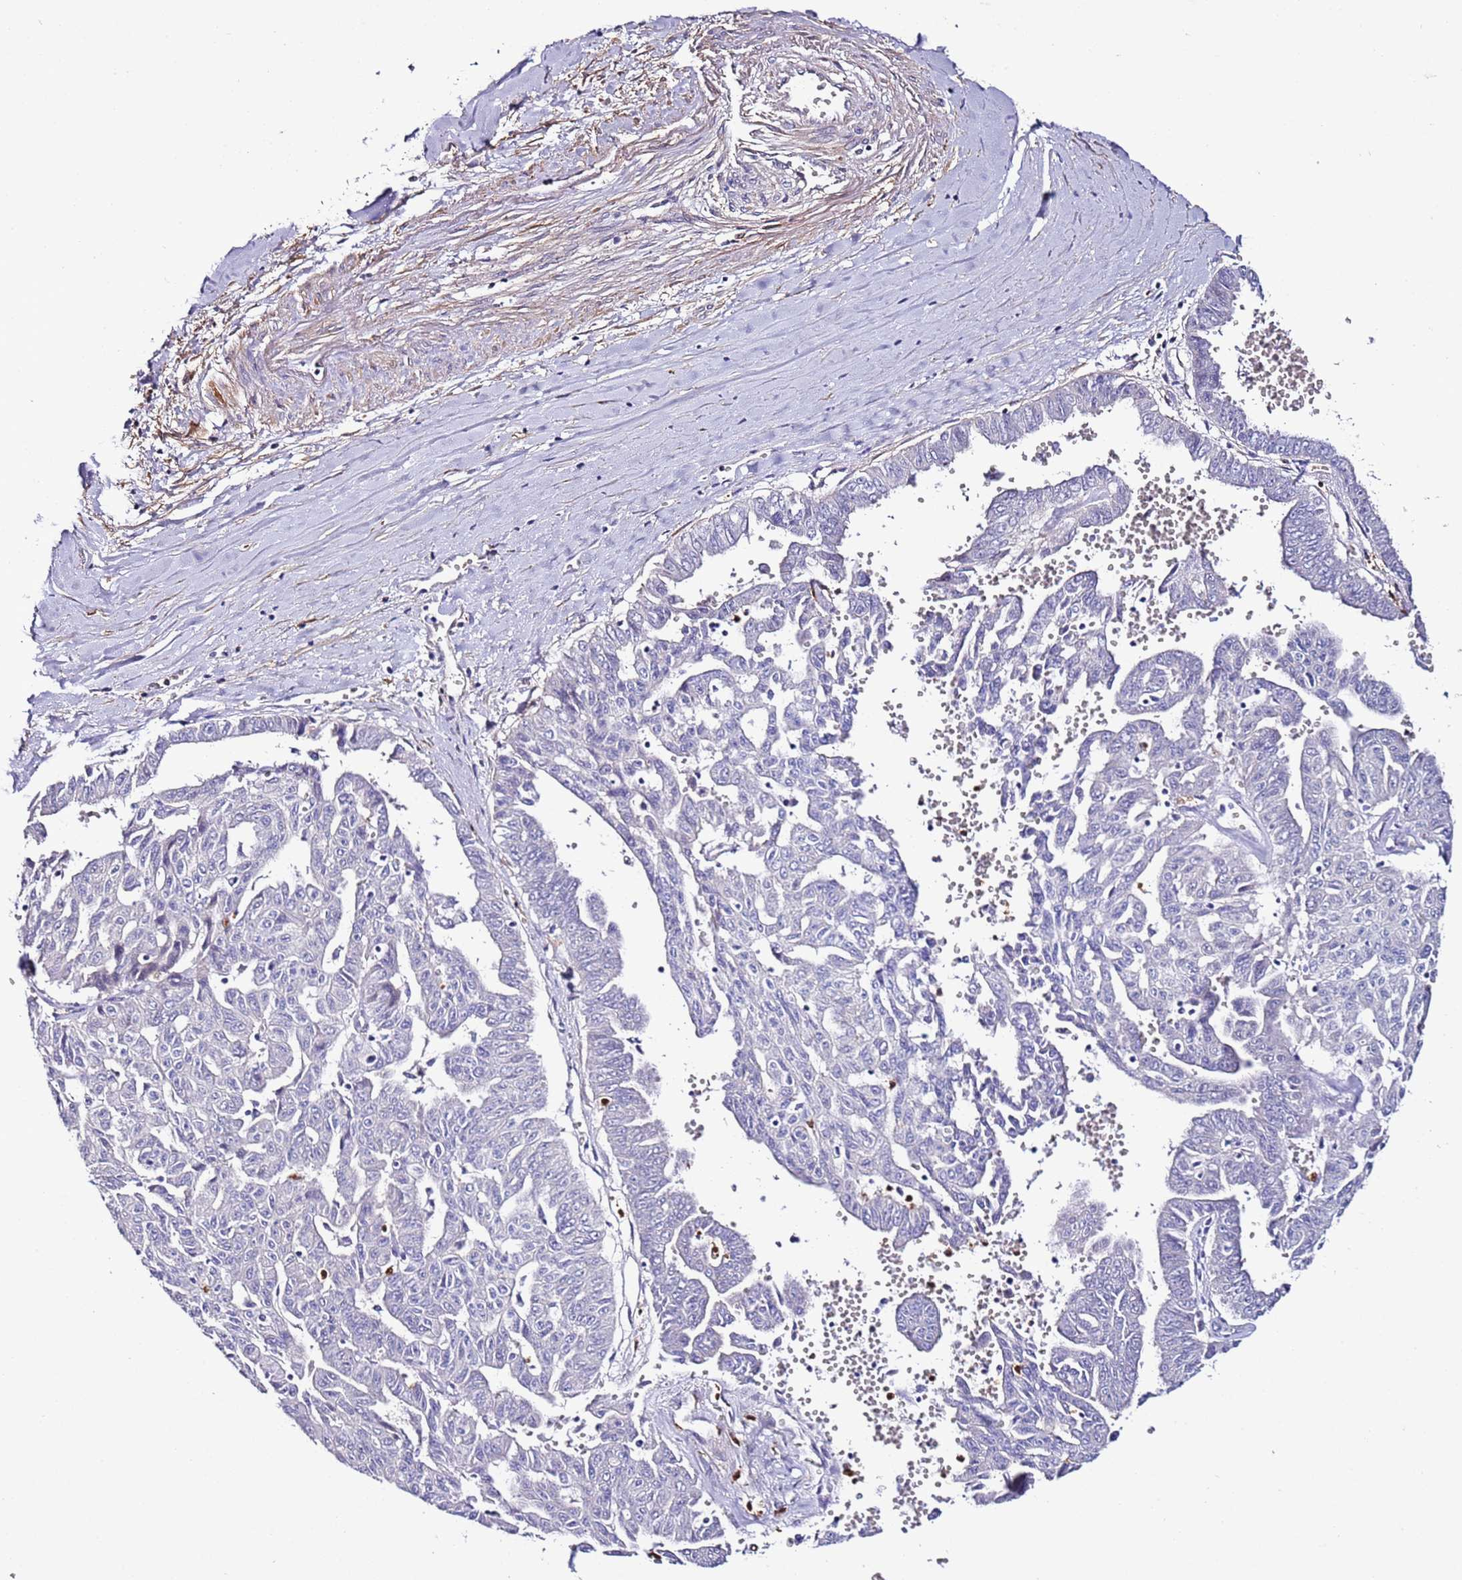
{"staining": {"intensity": "negative", "quantity": "none", "location": "none"}, "tissue": "liver cancer", "cell_type": "Tumor cells", "image_type": "cancer", "snomed": [{"axis": "morphology", "description": "Cholangiocarcinoma"}, {"axis": "topography", "description": "Liver"}], "caption": "This image is of liver cholangiocarcinoma stained with IHC to label a protein in brown with the nuclei are counter-stained blue. There is no positivity in tumor cells. (Brightfield microscopy of DAB (3,3'-diaminobenzidine) immunohistochemistry (IHC) at high magnification).", "gene": "FAM174C", "patient": {"sex": "female", "age": 77}}